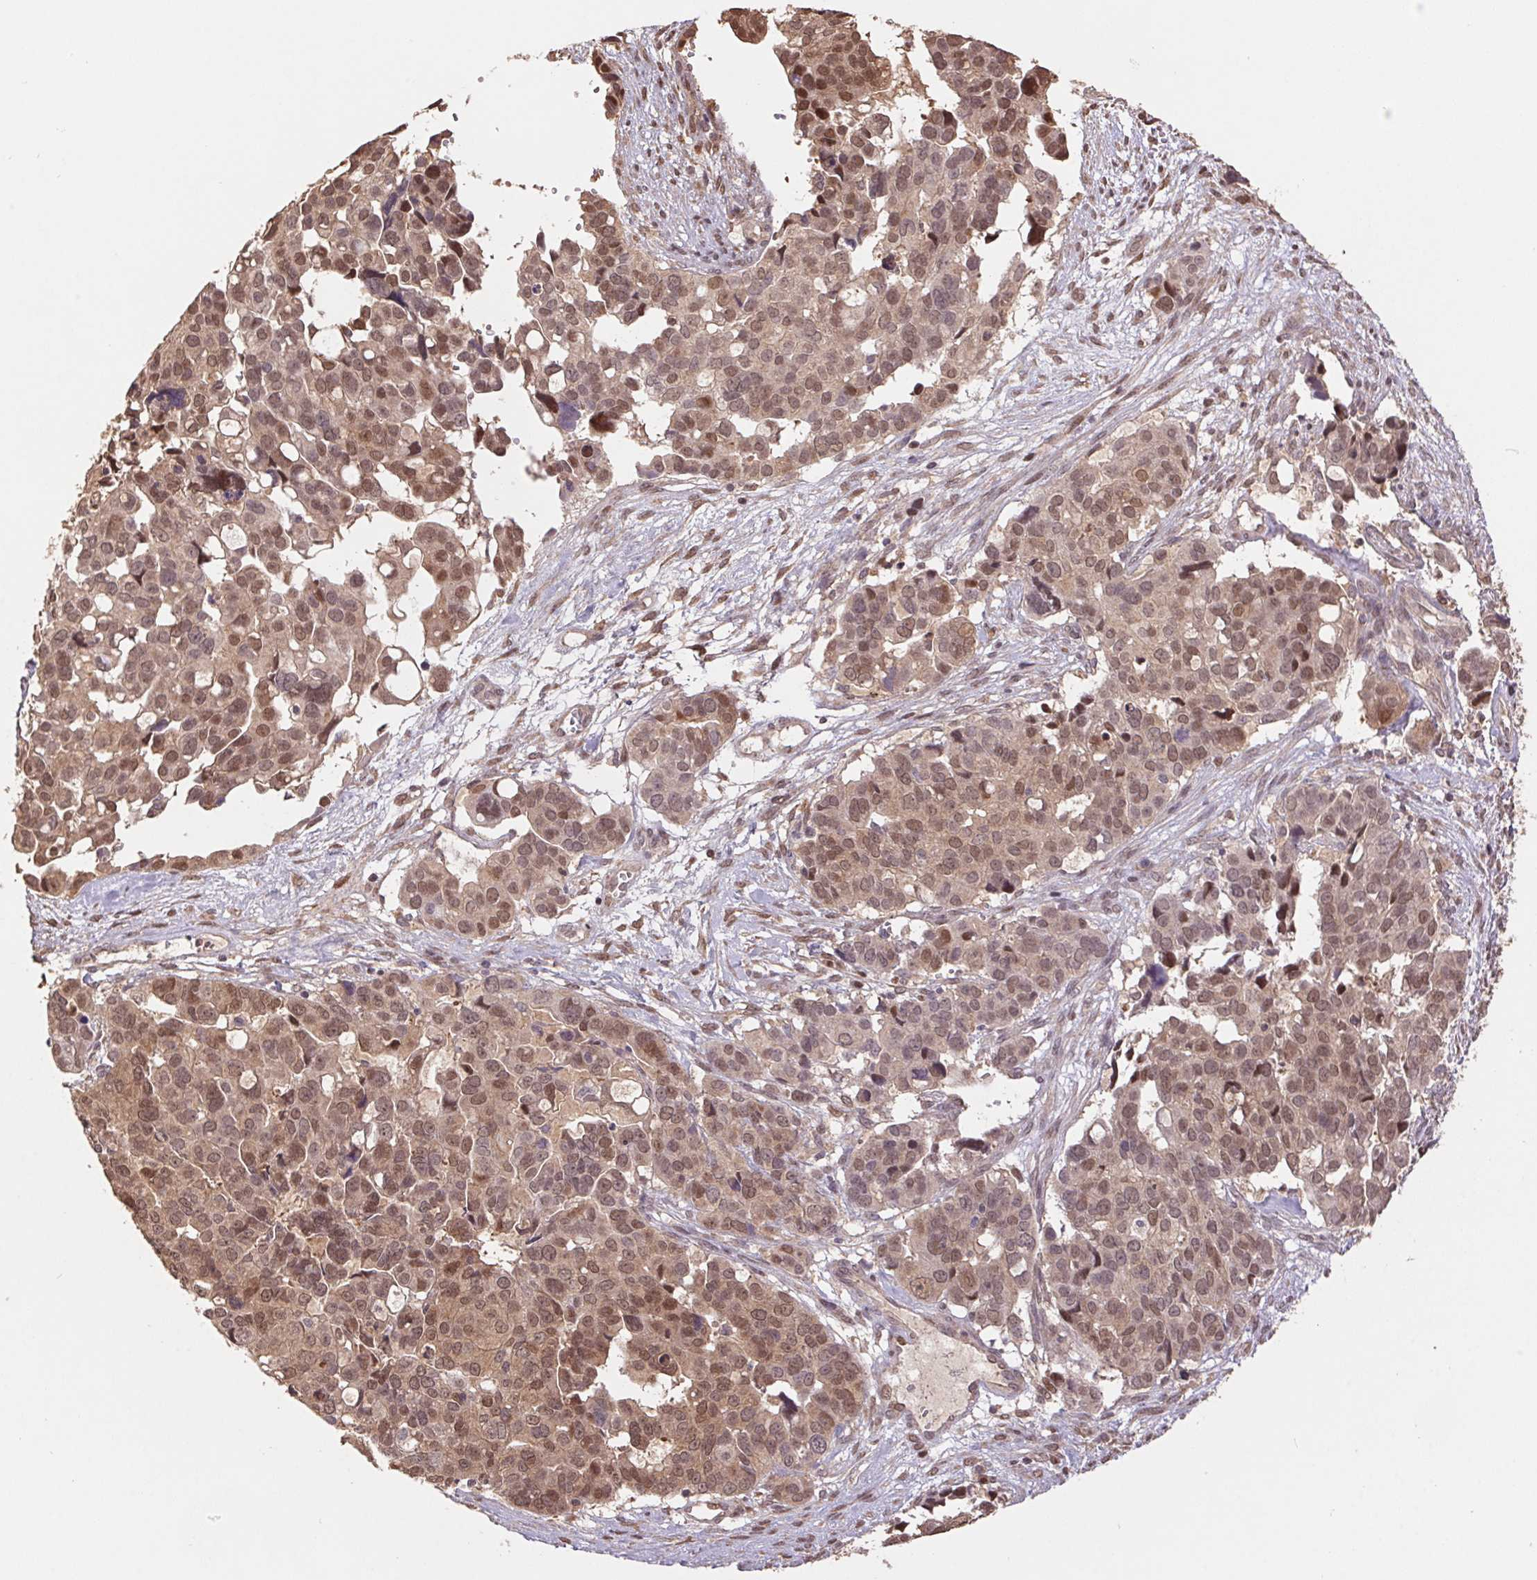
{"staining": {"intensity": "moderate", "quantity": ">75%", "location": "cytoplasmic/membranous,nuclear"}, "tissue": "ovarian cancer", "cell_type": "Tumor cells", "image_type": "cancer", "snomed": [{"axis": "morphology", "description": "Carcinoma, endometroid"}, {"axis": "topography", "description": "Ovary"}], "caption": "Immunohistochemistry micrograph of neoplastic tissue: human endometroid carcinoma (ovarian) stained using IHC reveals medium levels of moderate protein expression localized specifically in the cytoplasmic/membranous and nuclear of tumor cells, appearing as a cytoplasmic/membranous and nuclear brown color.", "gene": "CUTA", "patient": {"sex": "female", "age": 78}}